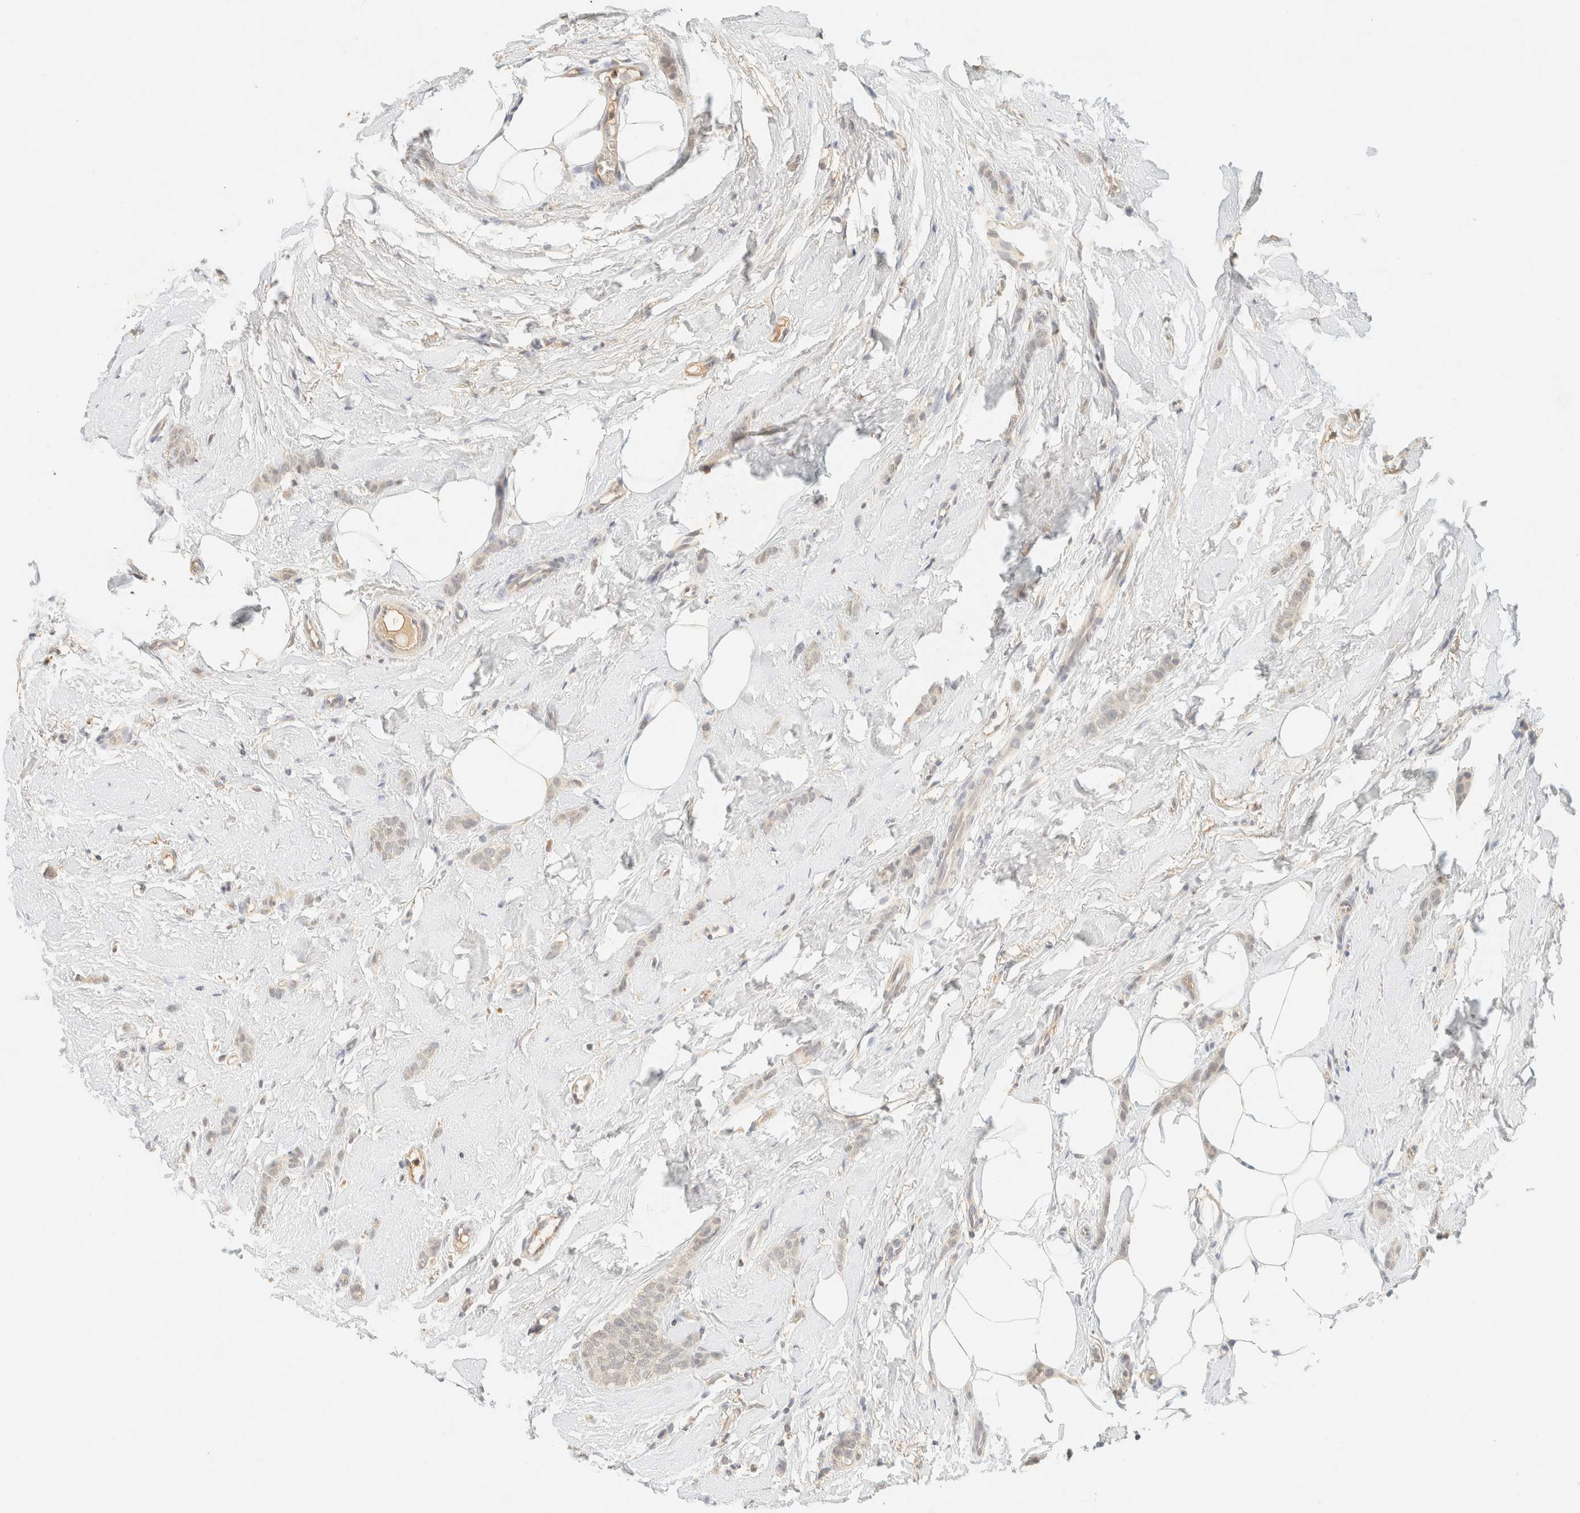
{"staining": {"intensity": "negative", "quantity": "none", "location": "none"}, "tissue": "breast cancer", "cell_type": "Tumor cells", "image_type": "cancer", "snomed": [{"axis": "morphology", "description": "Lobular carcinoma"}, {"axis": "topography", "description": "Skin"}, {"axis": "topography", "description": "Breast"}], "caption": "This is a photomicrograph of immunohistochemistry (IHC) staining of lobular carcinoma (breast), which shows no expression in tumor cells.", "gene": "TIMD4", "patient": {"sex": "female", "age": 46}}